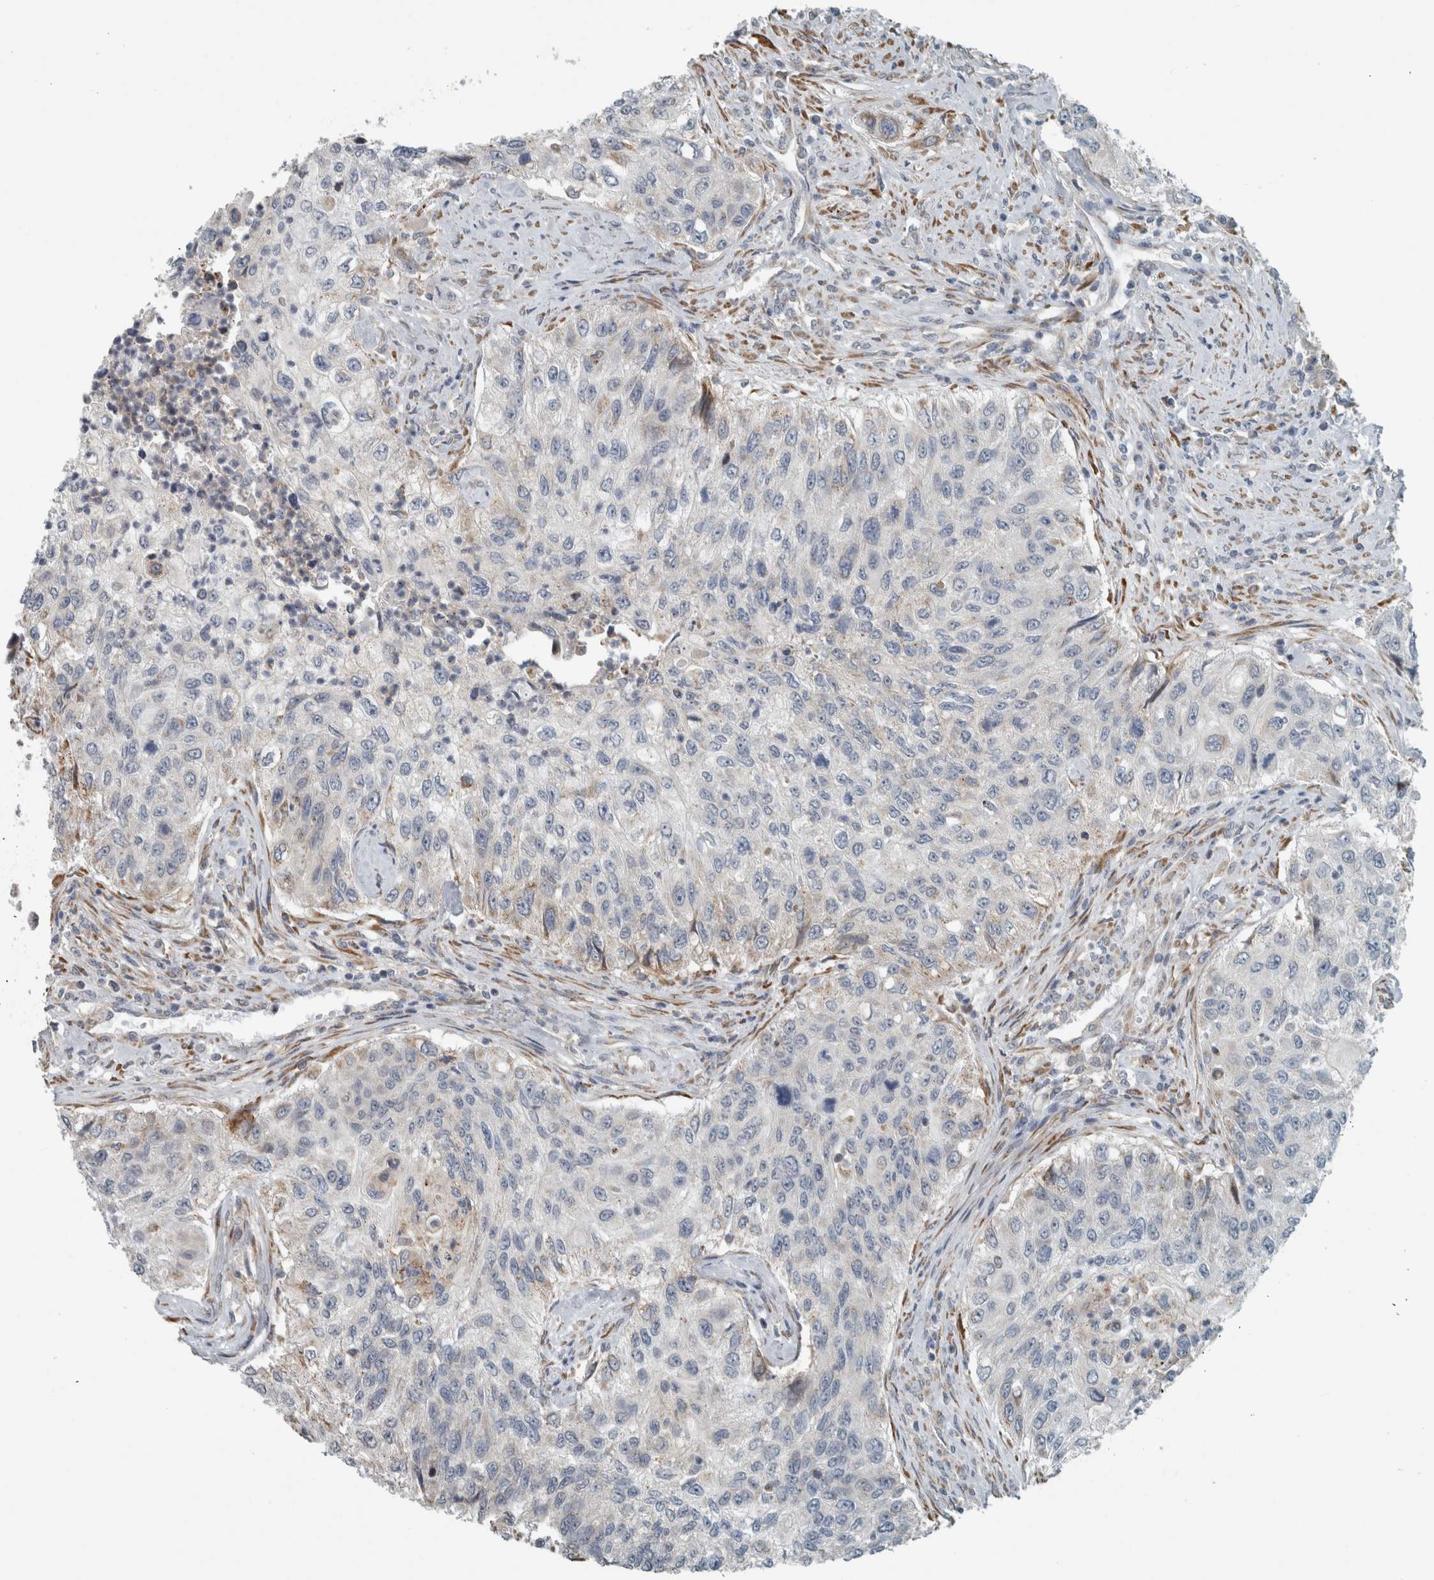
{"staining": {"intensity": "negative", "quantity": "none", "location": "none"}, "tissue": "urothelial cancer", "cell_type": "Tumor cells", "image_type": "cancer", "snomed": [{"axis": "morphology", "description": "Urothelial carcinoma, High grade"}, {"axis": "topography", "description": "Urinary bladder"}], "caption": "This is an IHC histopathology image of urothelial cancer. There is no positivity in tumor cells.", "gene": "KIF1C", "patient": {"sex": "female", "age": 60}}